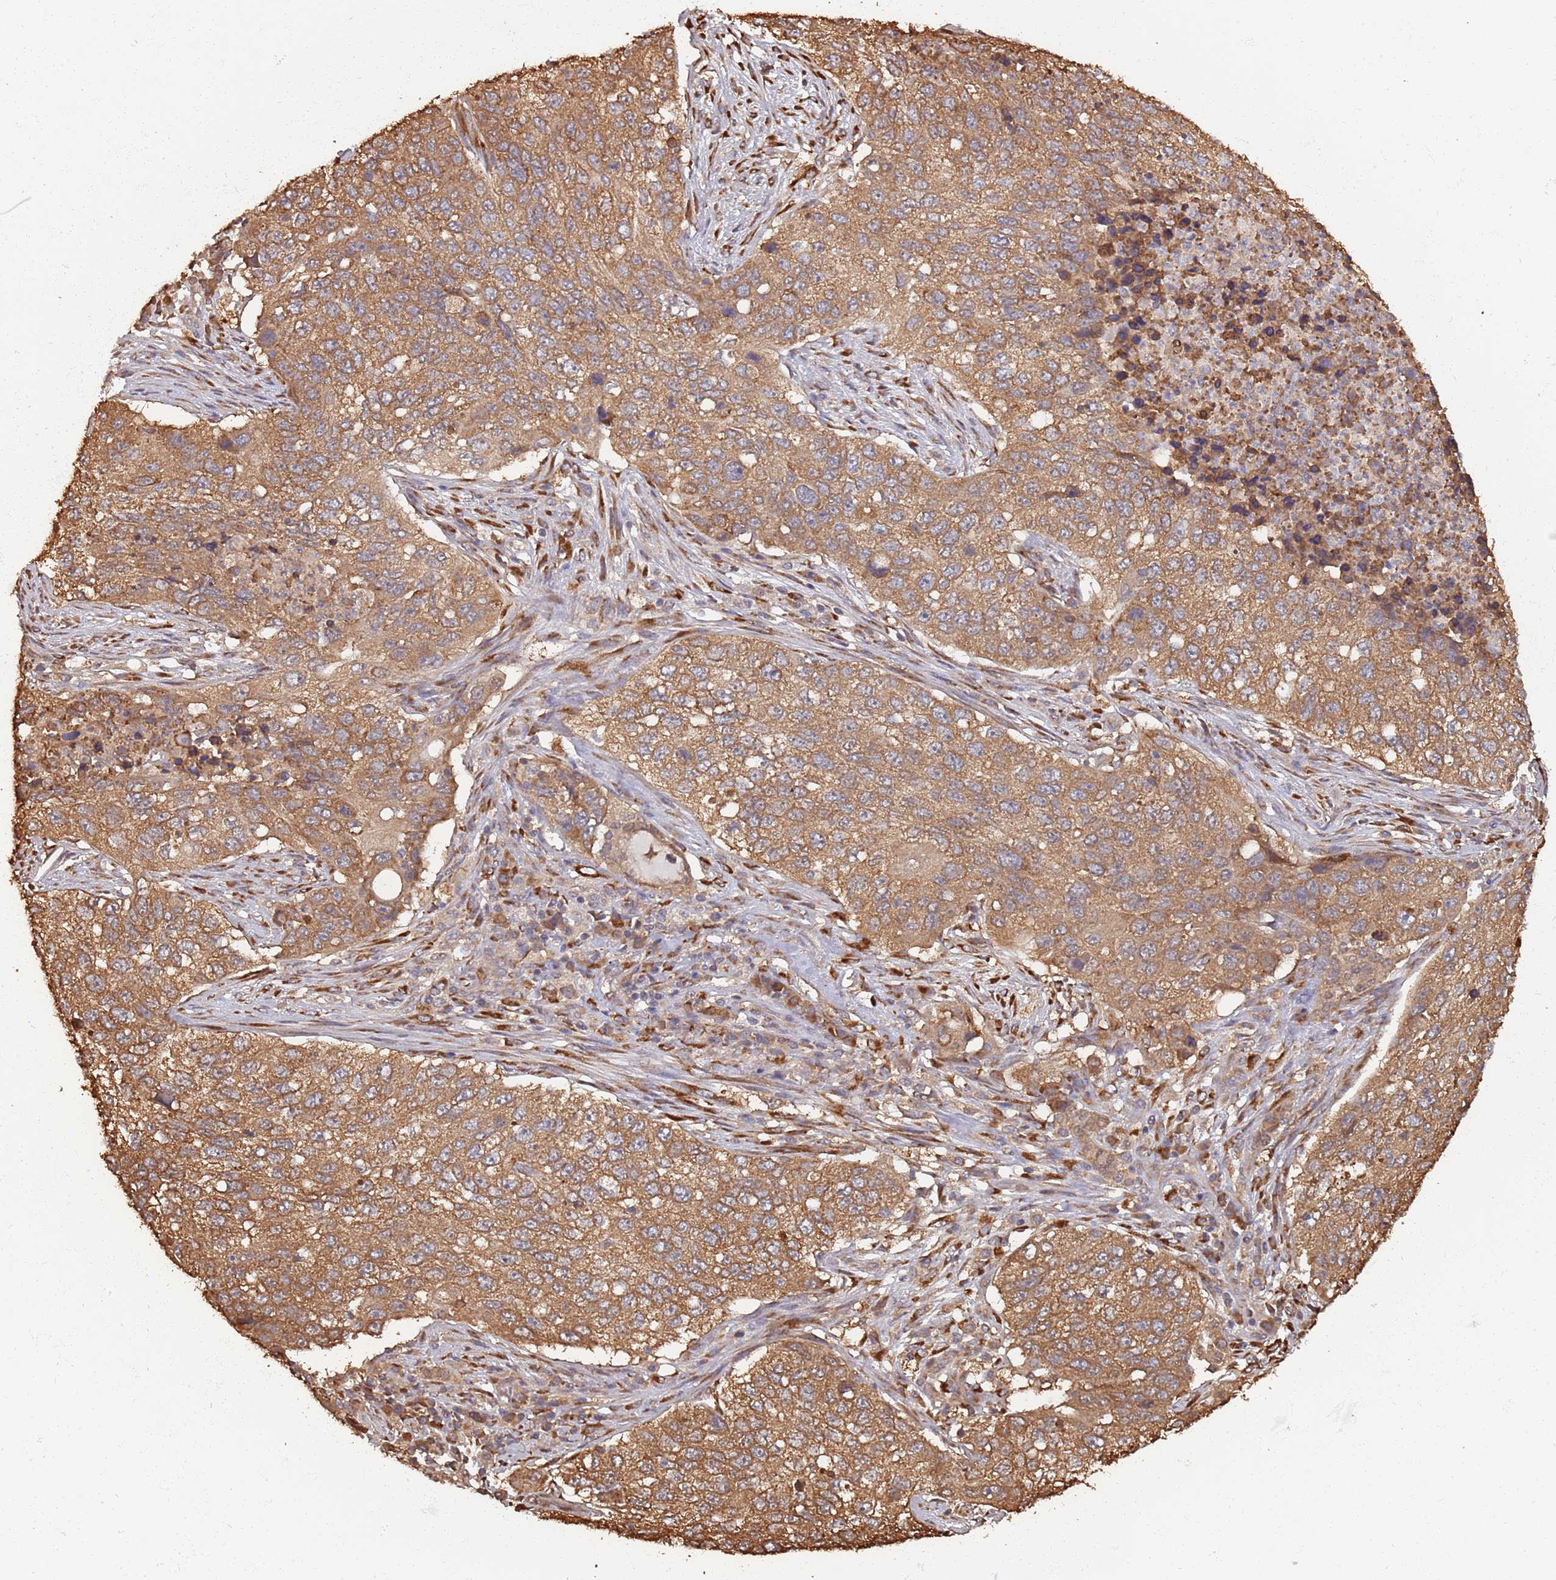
{"staining": {"intensity": "moderate", "quantity": ">75%", "location": "cytoplasmic/membranous"}, "tissue": "lung cancer", "cell_type": "Tumor cells", "image_type": "cancer", "snomed": [{"axis": "morphology", "description": "Squamous cell carcinoma, NOS"}, {"axis": "topography", "description": "Lung"}], "caption": "Moderate cytoplasmic/membranous positivity for a protein is seen in about >75% of tumor cells of lung cancer using immunohistochemistry (IHC).", "gene": "COG4", "patient": {"sex": "female", "age": 63}}